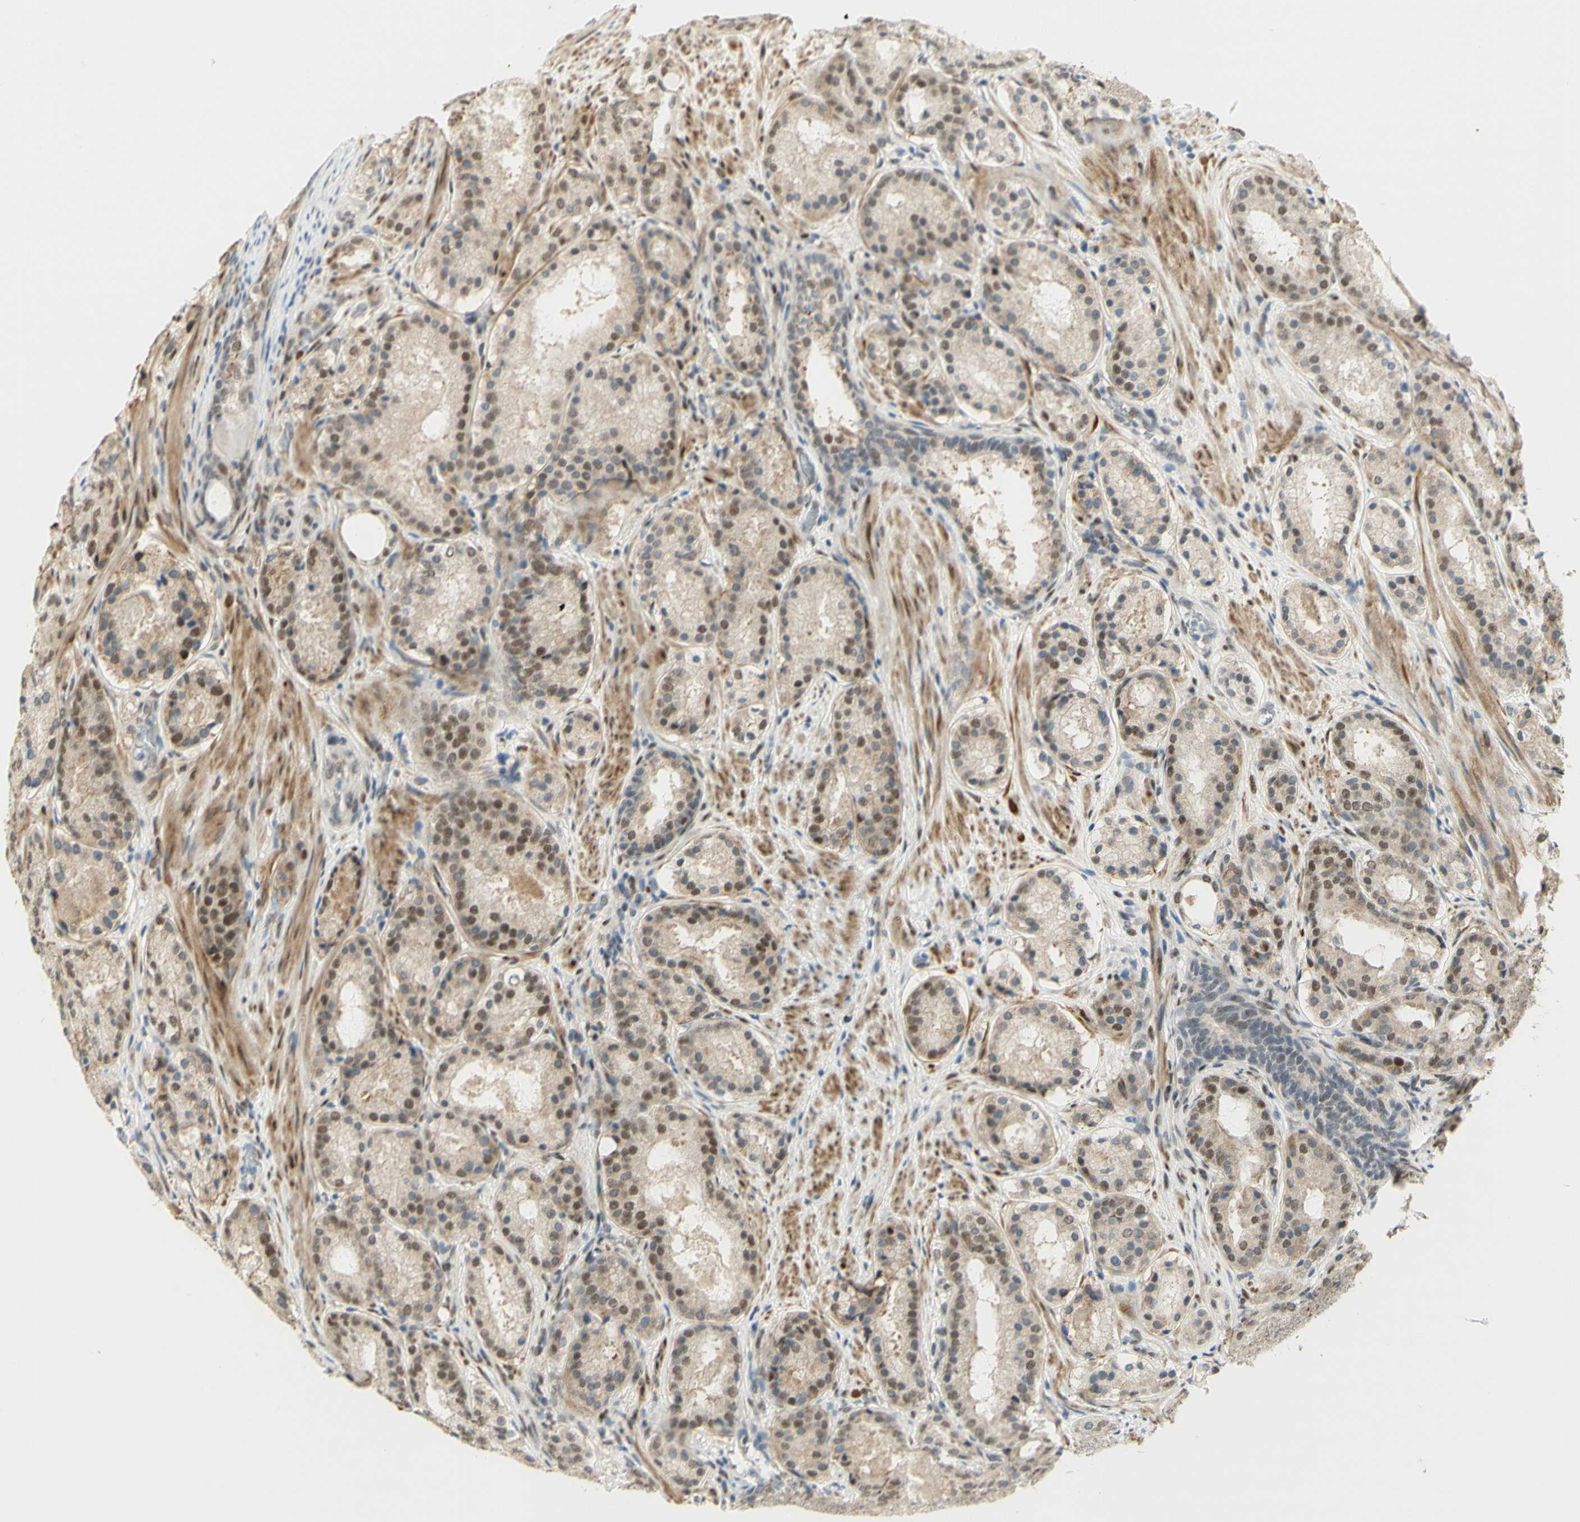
{"staining": {"intensity": "moderate", "quantity": "25%-75%", "location": "nuclear"}, "tissue": "prostate cancer", "cell_type": "Tumor cells", "image_type": "cancer", "snomed": [{"axis": "morphology", "description": "Adenocarcinoma, Low grade"}, {"axis": "topography", "description": "Prostate"}], "caption": "This photomicrograph demonstrates IHC staining of prostate cancer (adenocarcinoma (low-grade)), with medium moderate nuclear expression in approximately 25%-75% of tumor cells.", "gene": "DDX1", "patient": {"sex": "male", "age": 69}}